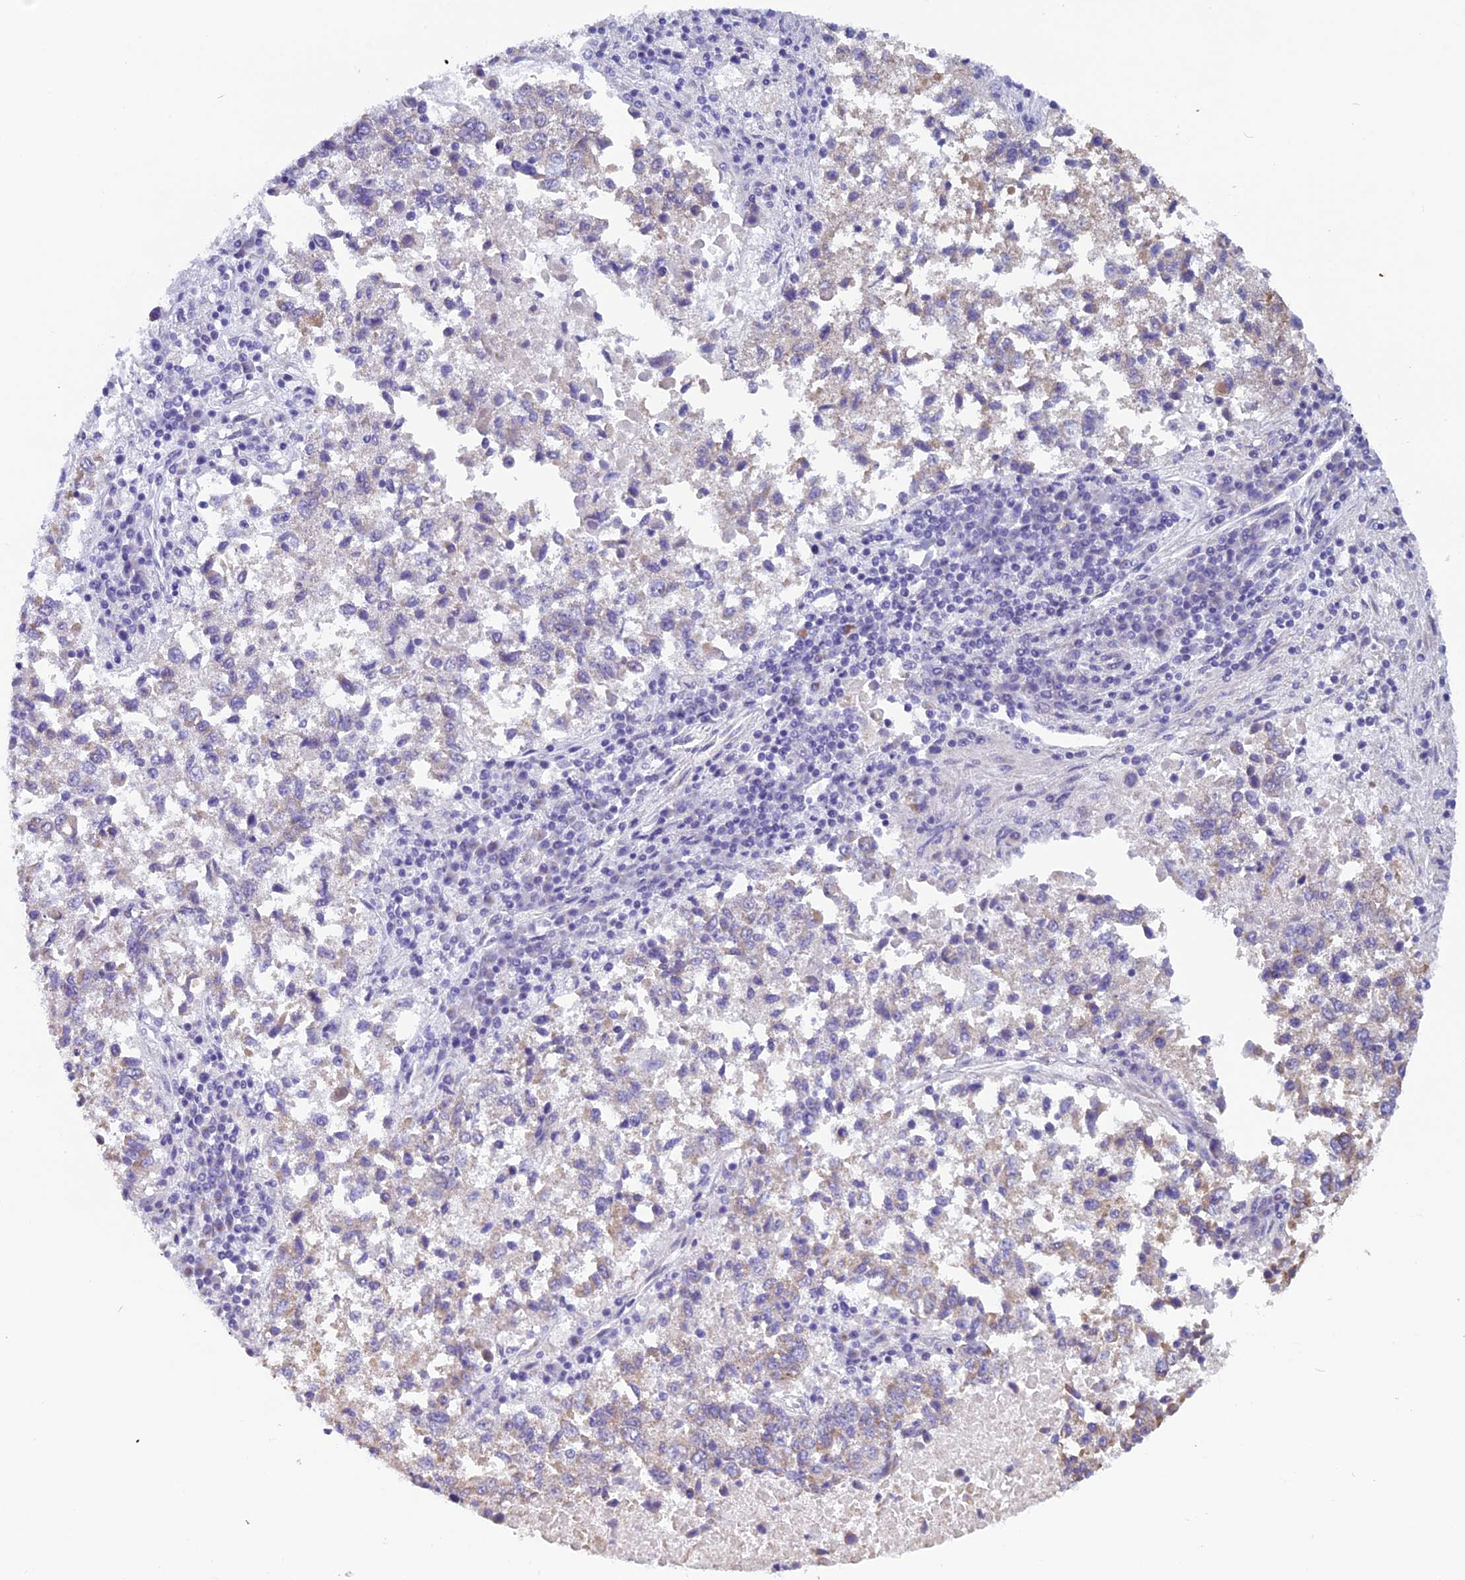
{"staining": {"intensity": "weak", "quantity": "25%-75%", "location": "cytoplasmic/membranous"}, "tissue": "lung cancer", "cell_type": "Tumor cells", "image_type": "cancer", "snomed": [{"axis": "morphology", "description": "Squamous cell carcinoma, NOS"}, {"axis": "topography", "description": "Lung"}], "caption": "Protein expression analysis of squamous cell carcinoma (lung) exhibits weak cytoplasmic/membranous expression in about 25%-75% of tumor cells. The protein is stained brown, and the nuclei are stained in blue (DAB (3,3'-diaminobenzidine) IHC with brightfield microscopy, high magnification).", "gene": "ZNF317", "patient": {"sex": "male", "age": 73}}